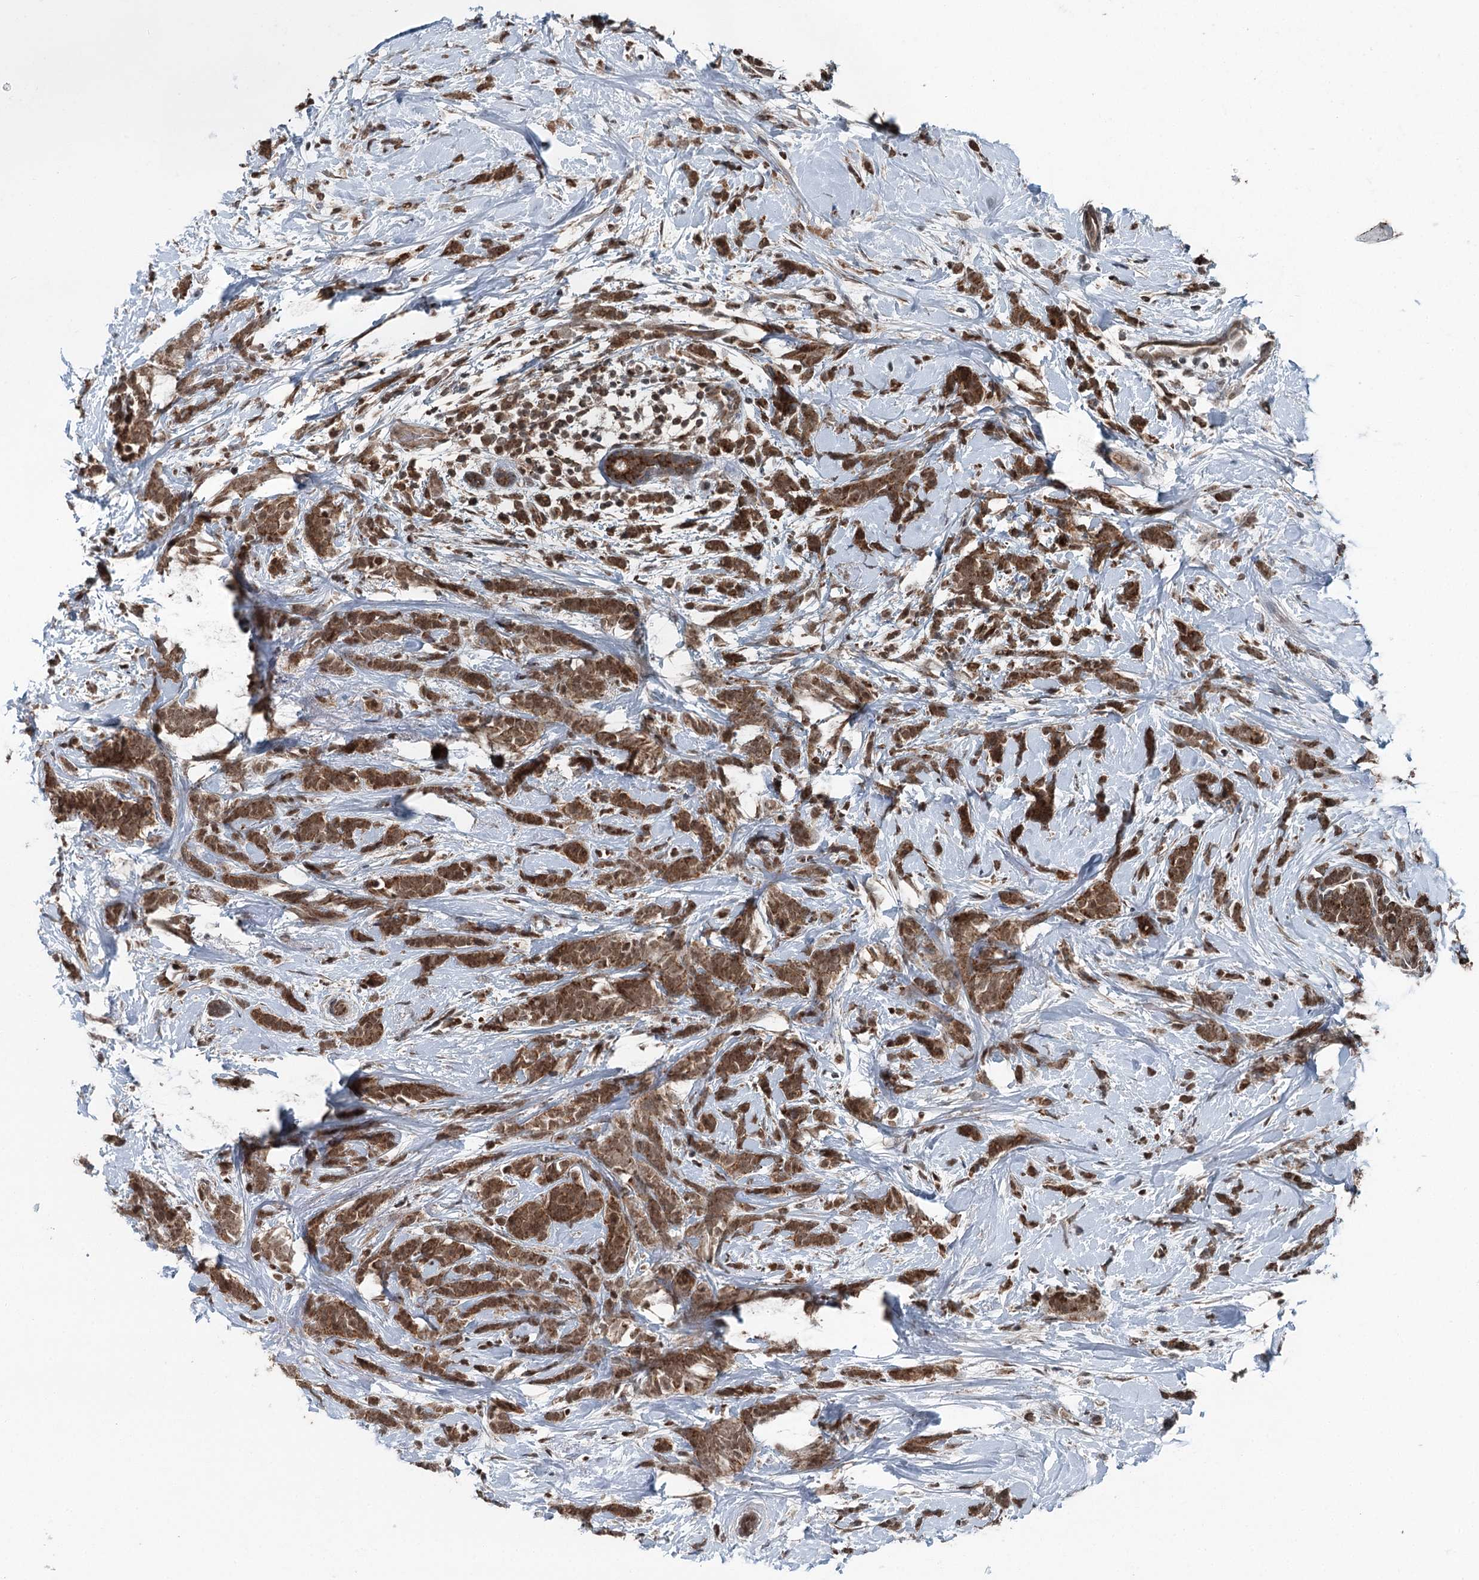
{"staining": {"intensity": "moderate", "quantity": ">75%", "location": "cytoplasmic/membranous,nuclear"}, "tissue": "breast cancer", "cell_type": "Tumor cells", "image_type": "cancer", "snomed": [{"axis": "morphology", "description": "Lobular carcinoma"}, {"axis": "topography", "description": "Breast"}], "caption": "Breast cancer stained with a brown dye shows moderate cytoplasmic/membranous and nuclear positive expression in approximately >75% of tumor cells.", "gene": "WAPL", "patient": {"sex": "female", "age": 58}}